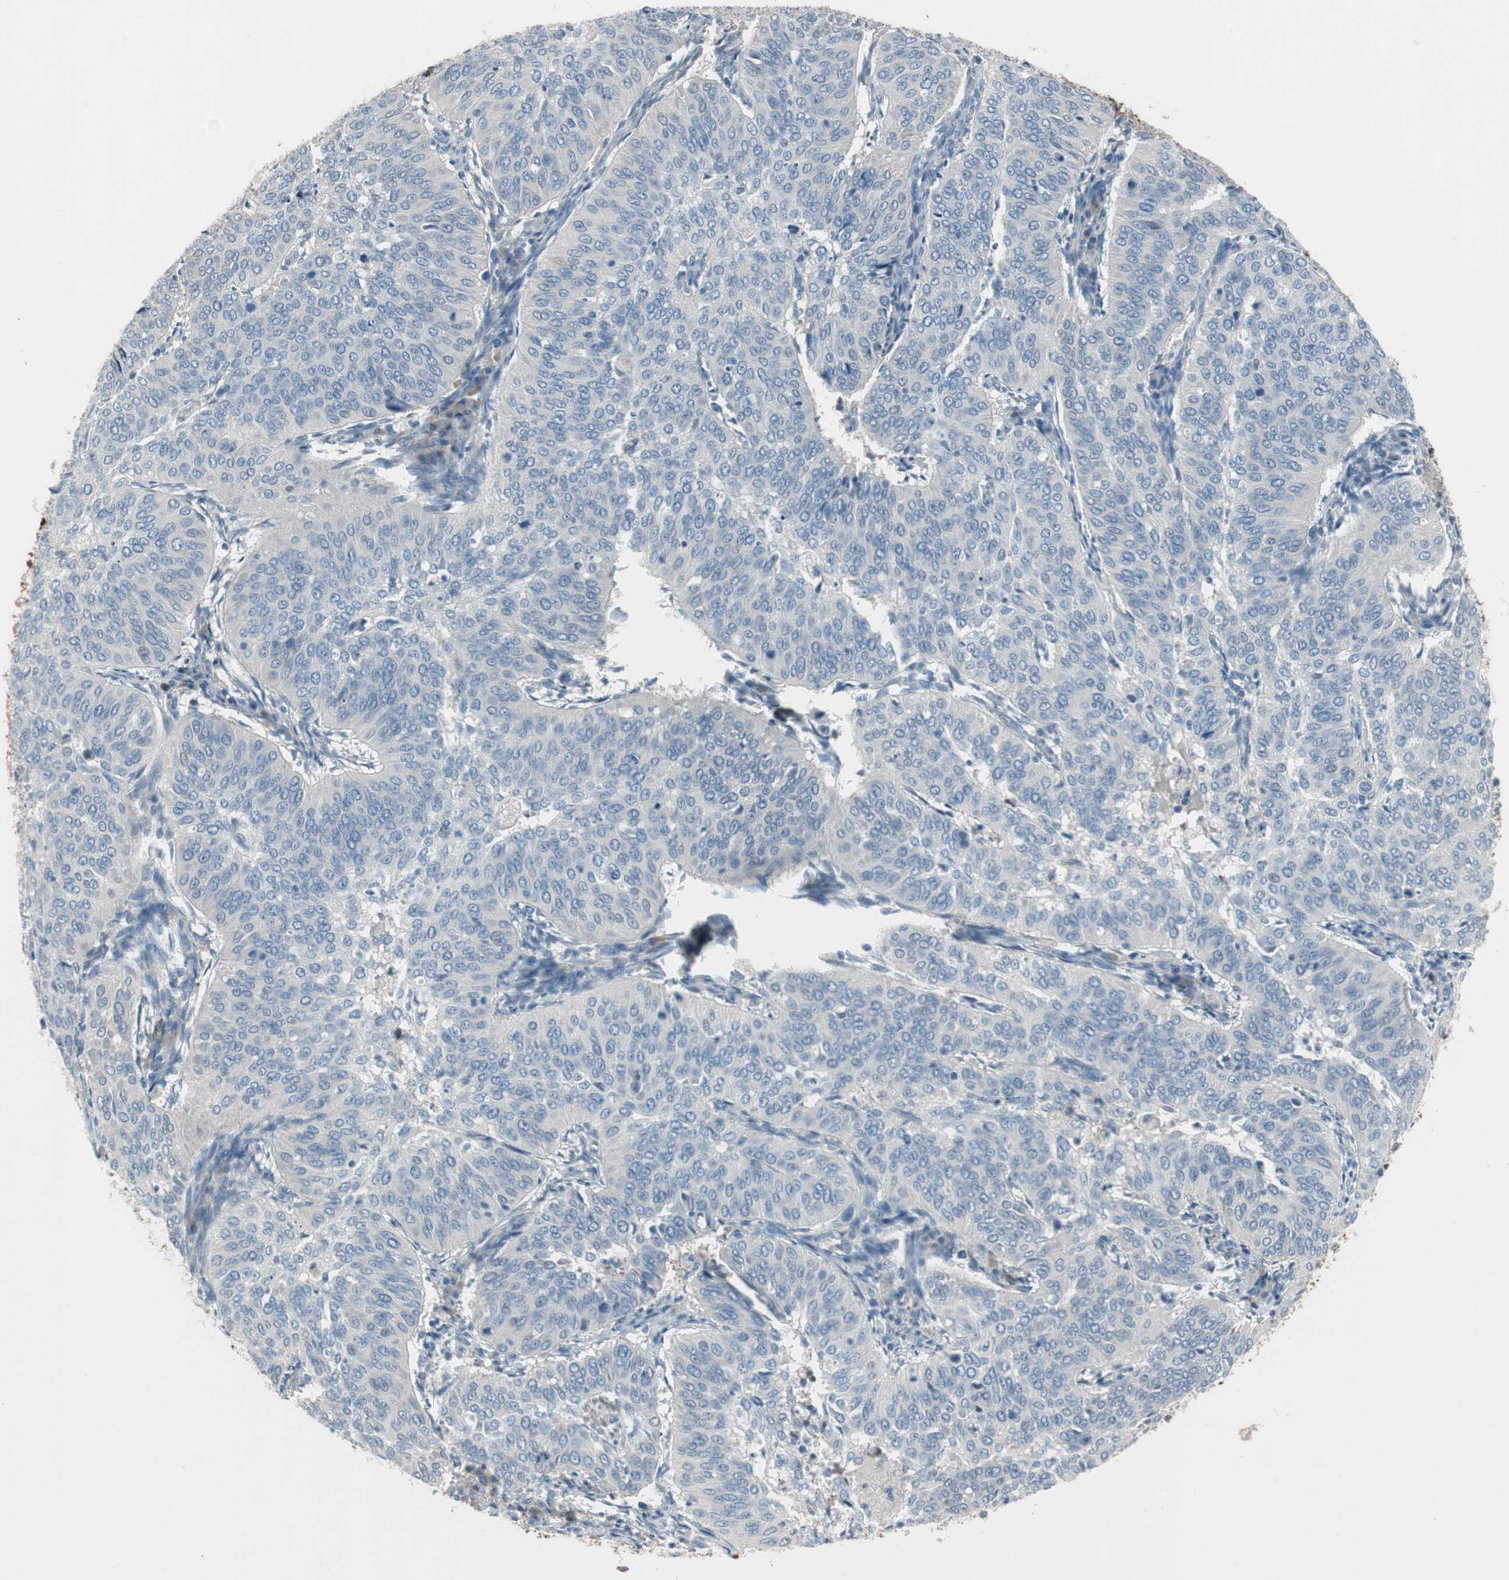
{"staining": {"intensity": "negative", "quantity": "none", "location": "none"}, "tissue": "cervical cancer", "cell_type": "Tumor cells", "image_type": "cancer", "snomed": [{"axis": "morphology", "description": "Normal tissue, NOS"}, {"axis": "morphology", "description": "Squamous cell carcinoma, NOS"}, {"axis": "topography", "description": "Cervix"}], "caption": "A high-resolution histopathology image shows IHC staining of cervical cancer, which reveals no significant expression in tumor cells.", "gene": "PIGR", "patient": {"sex": "female", "age": 39}}